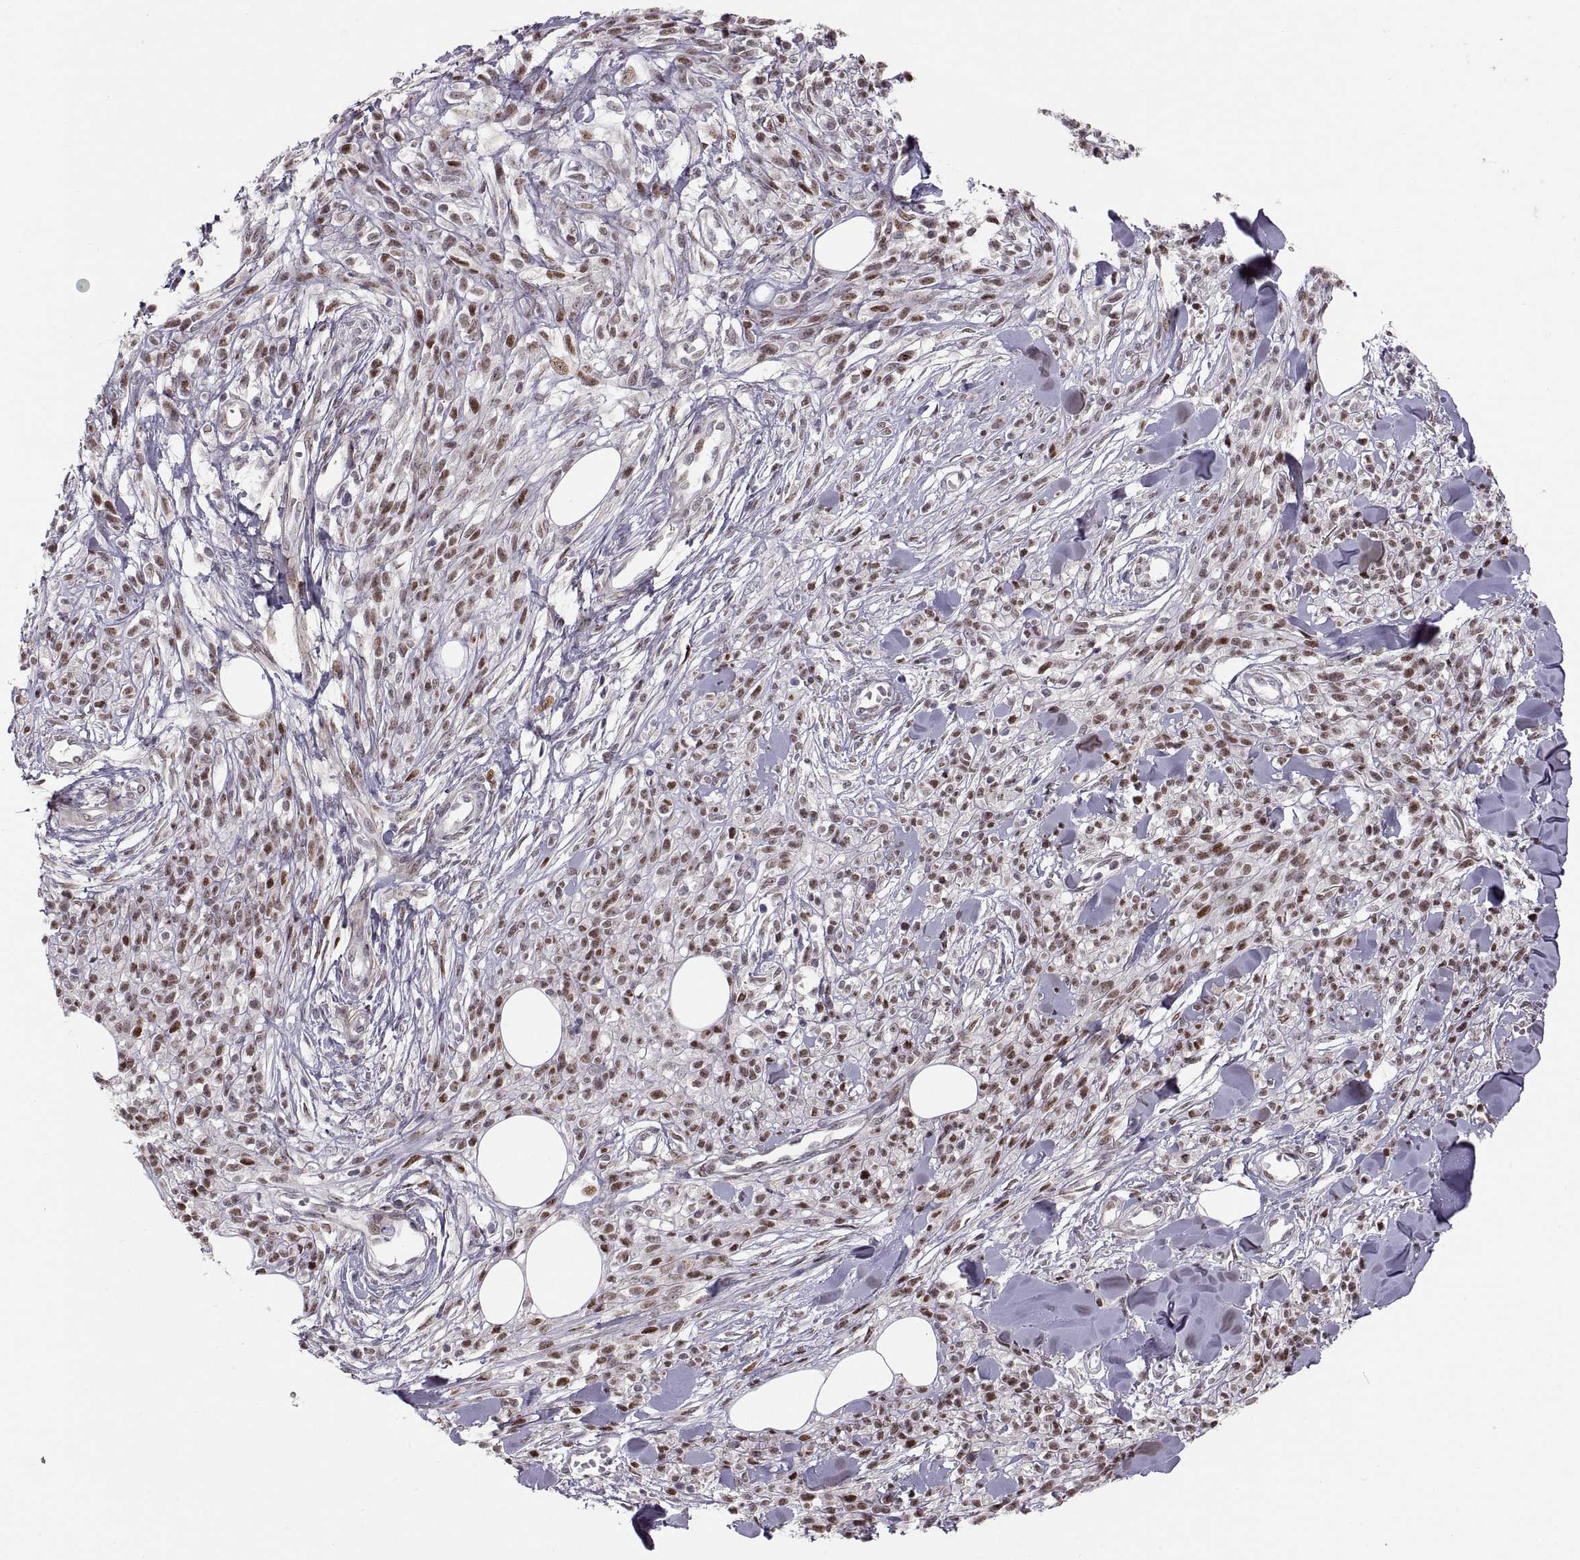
{"staining": {"intensity": "strong", "quantity": ">75%", "location": "nuclear"}, "tissue": "melanoma", "cell_type": "Tumor cells", "image_type": "cancer", "snomed": [{"axis": "morphology", "description": "Malignant melanoma, NOS"}, {"axis": "topography", "description": "Skin"}, {"axis": "topography", "description": "Skin of trunk"}], "caption": "High-power microscopy captured an immunohistochemistry photomicrograph of malignant melanoma, revealing strong nuclear staining in about >75% of tumor cells. (DAB (3,3'-diaminobenzidine) IHC with brightfield microscopy, high magnification).", "gene": "SNAI1", "patient": {"sex": "male", "age": 74}}